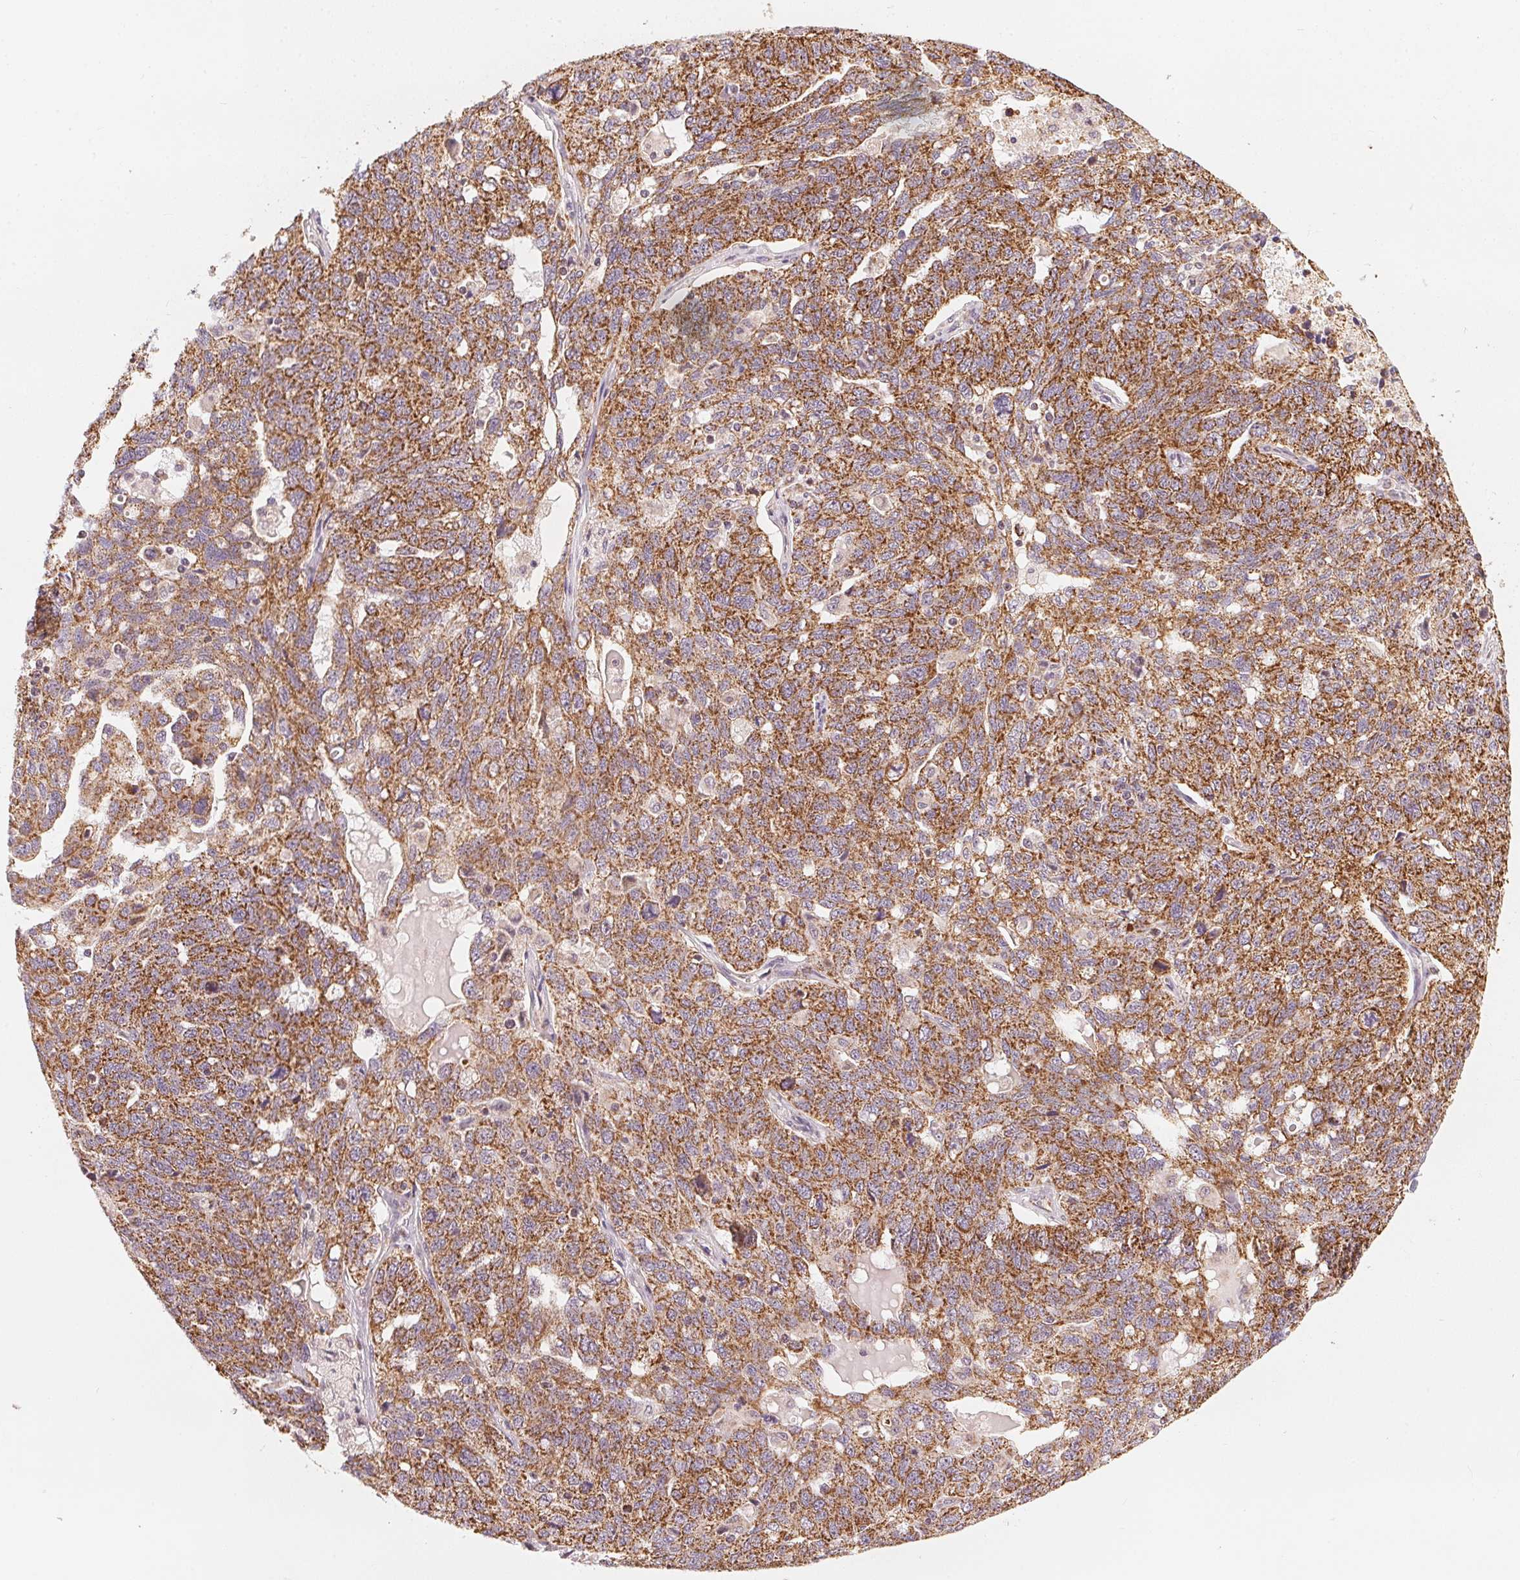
{"staining": {"intensity": "moderate", "quantity": ">75%", "location": "cytoplasmic/membranous"}, "tissue": "ovarian cancer", "cell_type": "Tumor cells", "image_type": "cancer", "snomed": [{"axis": "morphology", "description": "Cystadenocarcinoma, serous, NOS"}, {"axis": "topography", "description": "Ovary"}], "caption": "Tumor cells exhibit medium levels of moderate cytoplasmic/membranous positivity in about >75% of cells in human ovarian cancer. (Brightfield microscopy of DAB IHC at high magnification).", "gene": "MATCAP1", "patient": {"sex": "female", "age": 71}}